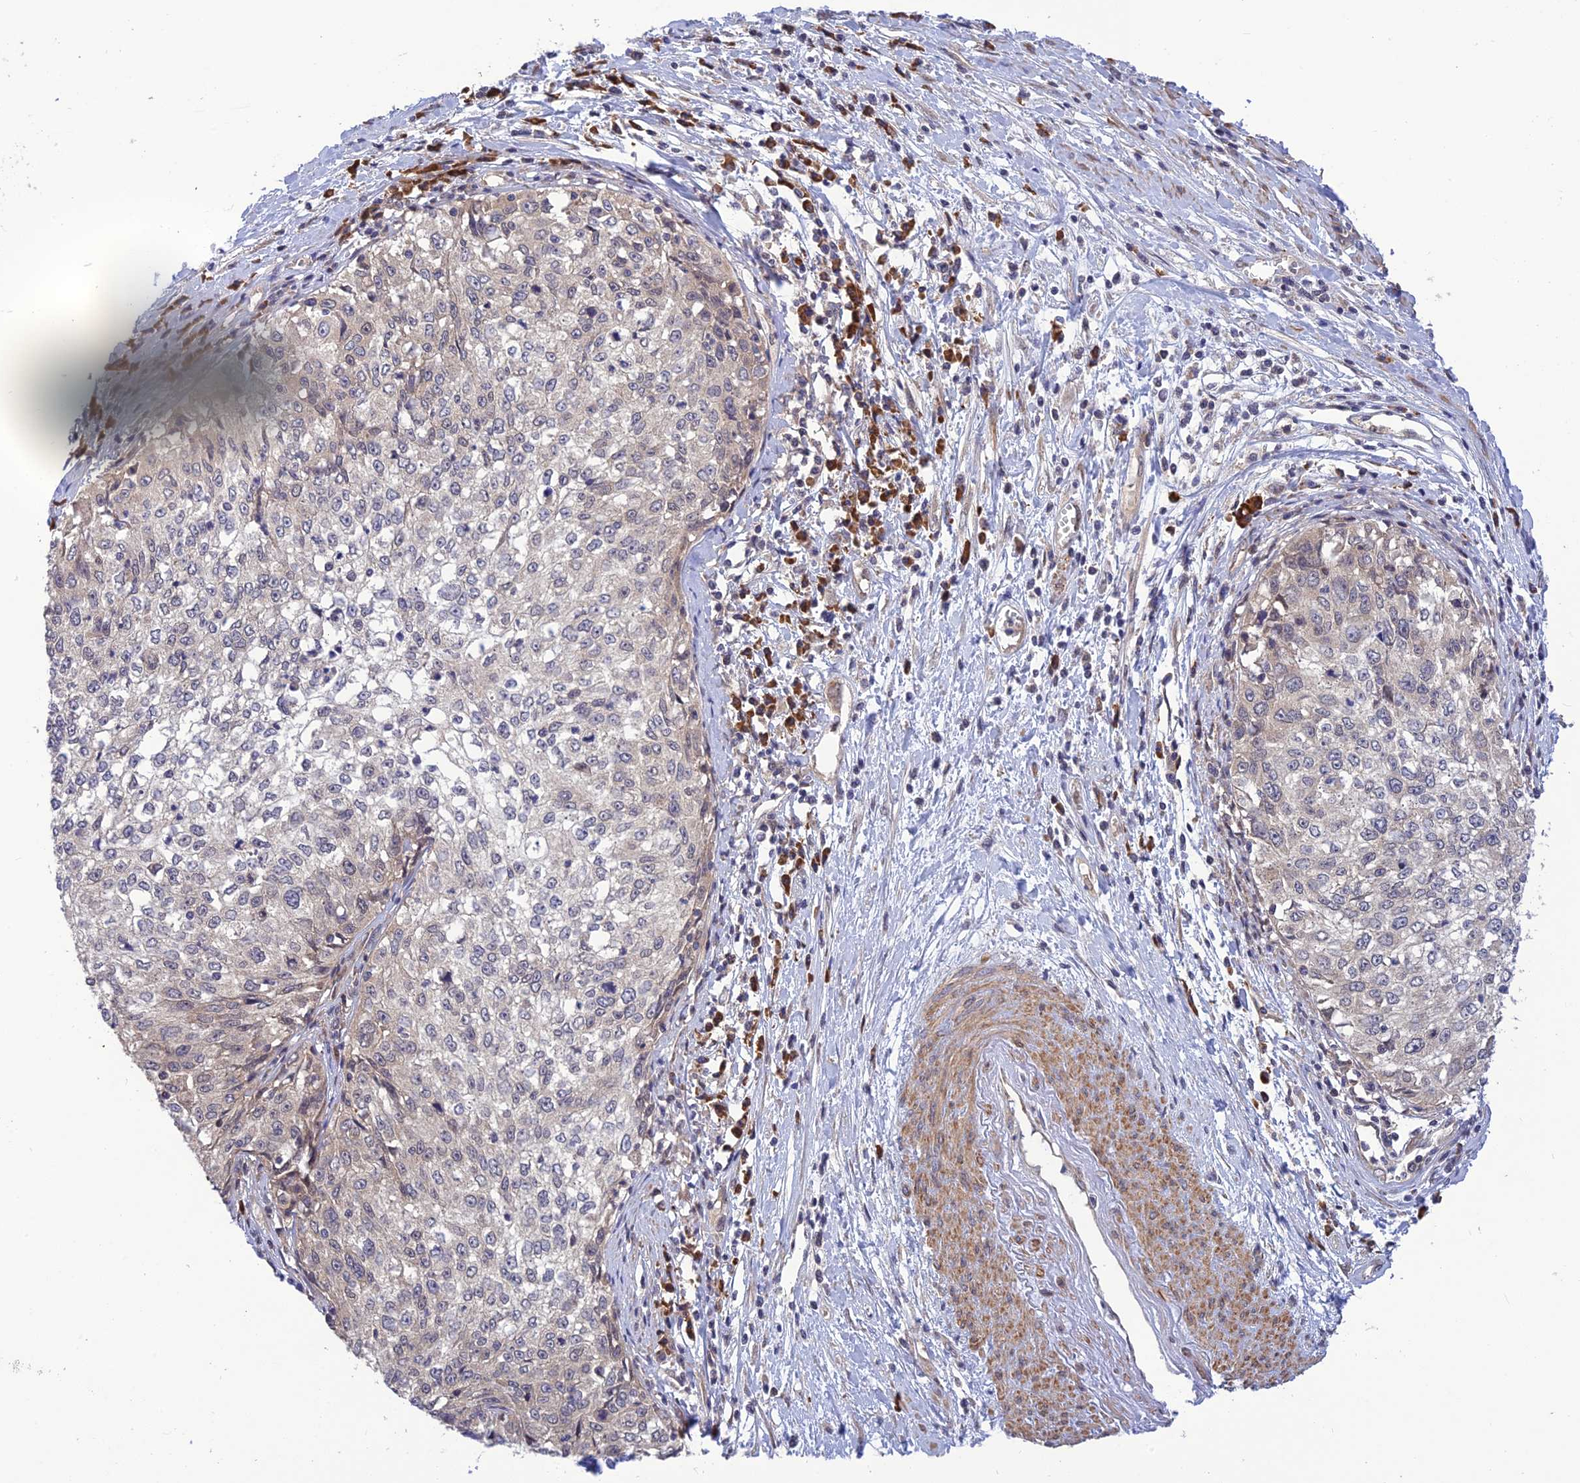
{"staining": {"intensity": "negative", "quantity": "none", "location": "none"}, "tissue": "cervical cancer", "cell_type": "Tumor cells", "image_type": "cancer", "snomed": [{"axis": "morphology", "description": "Squamous cell carcinoma, NOS"}, {"axis": "topography", "description": "Cervix"}], "caption": "Tumor cells are negative for brown protein staining in cervical cancer. (Brightfield microscopy of DAB IHC at high magnification).", "gene": "UROS", "patient": {"sex": "female", "age": 57}}